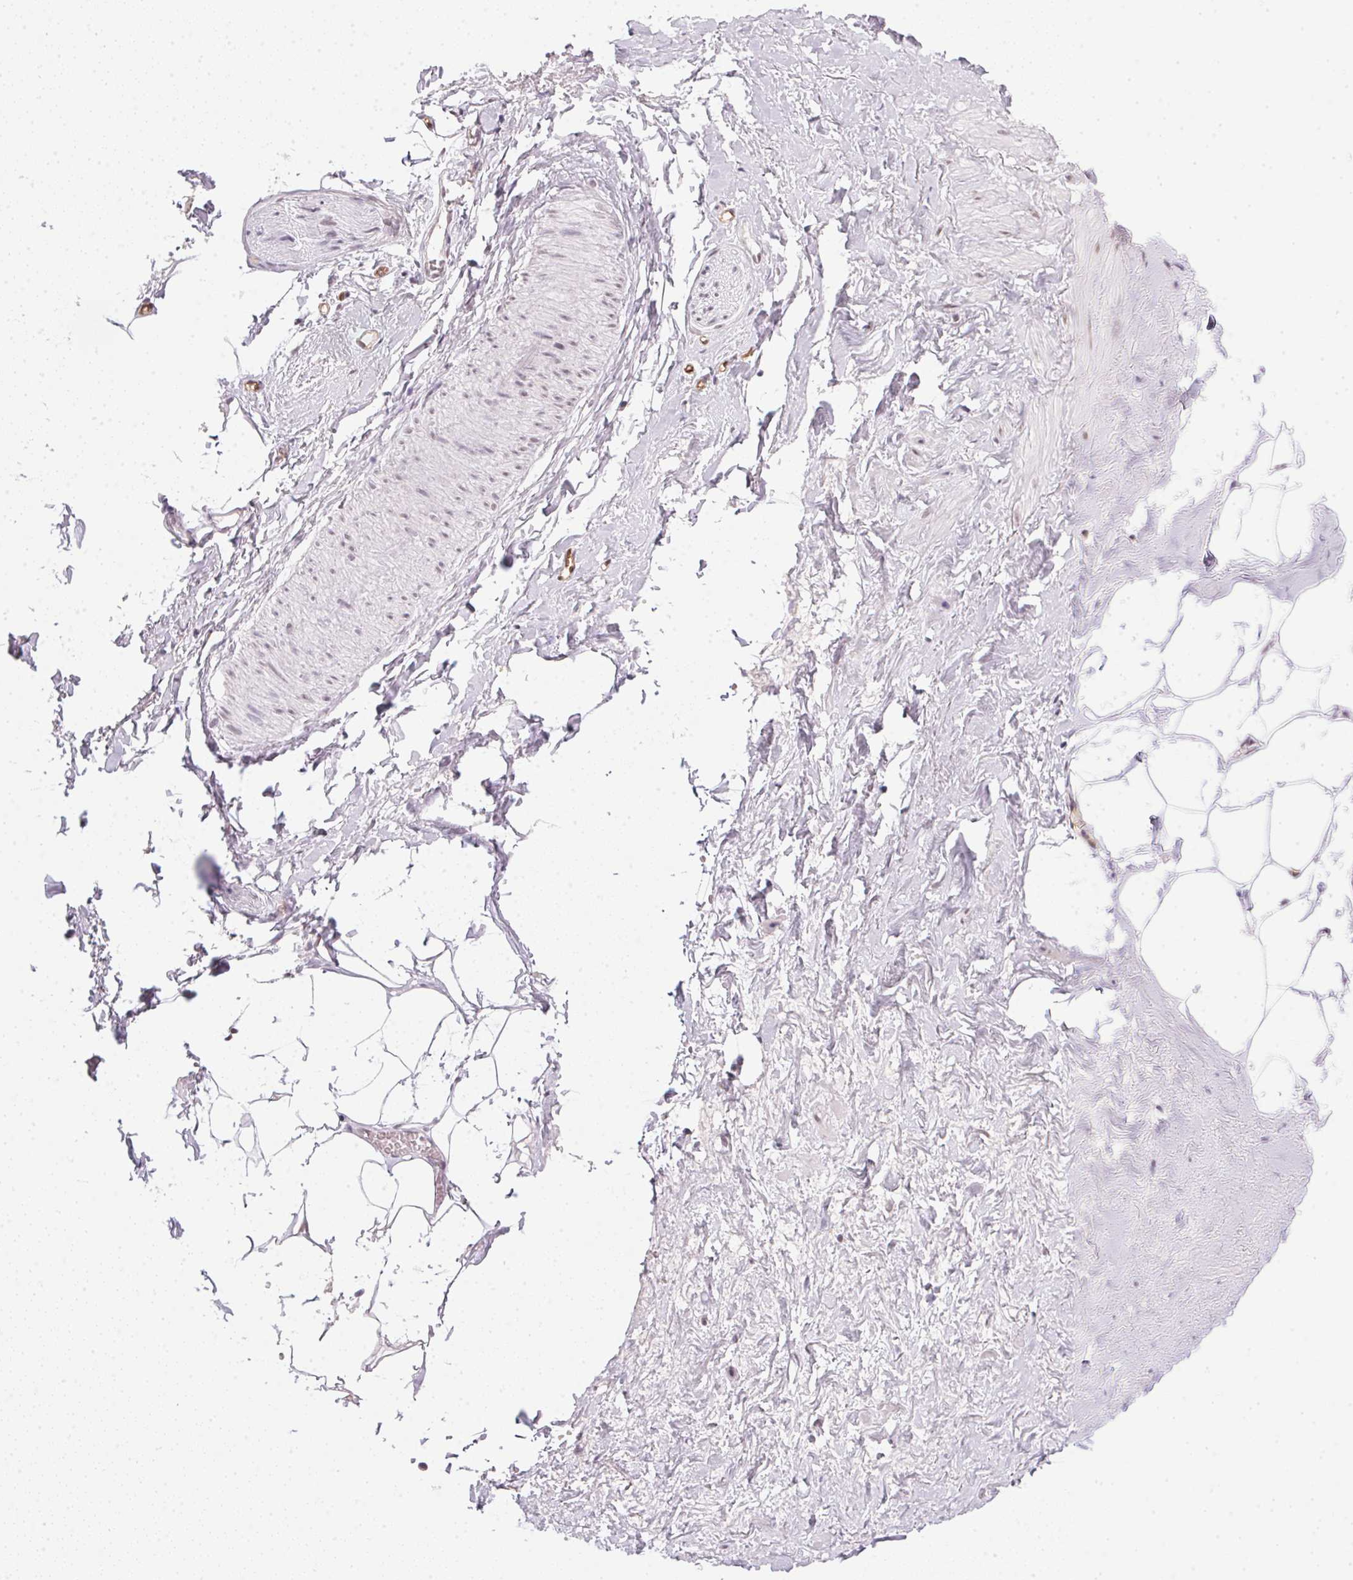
{"staining": {"intensity": "negative", "quantity": "none", "location": "none"}, "tissue": "adipose tissue", "cell_type": "Adipocytes", "image_type": "normal", "snomed": [{"axis": "morphology", "description": "Normal tissue, NOS"}, {"axis": "topography", "description": "Prostate"}, {"axis": "topography", "description": "Peripheral nerve tissue"}], "caption": "Benign adipose tissue was stained to show a protein in brown. There is no significant expression in adipocytes. (Brightfield microscopy of DAB (3,3'-diaminobenzidine) immunohistochemistry at high magnification).", "gene": "SRSF7", "patient": {"sex": "male", "age": 55}}